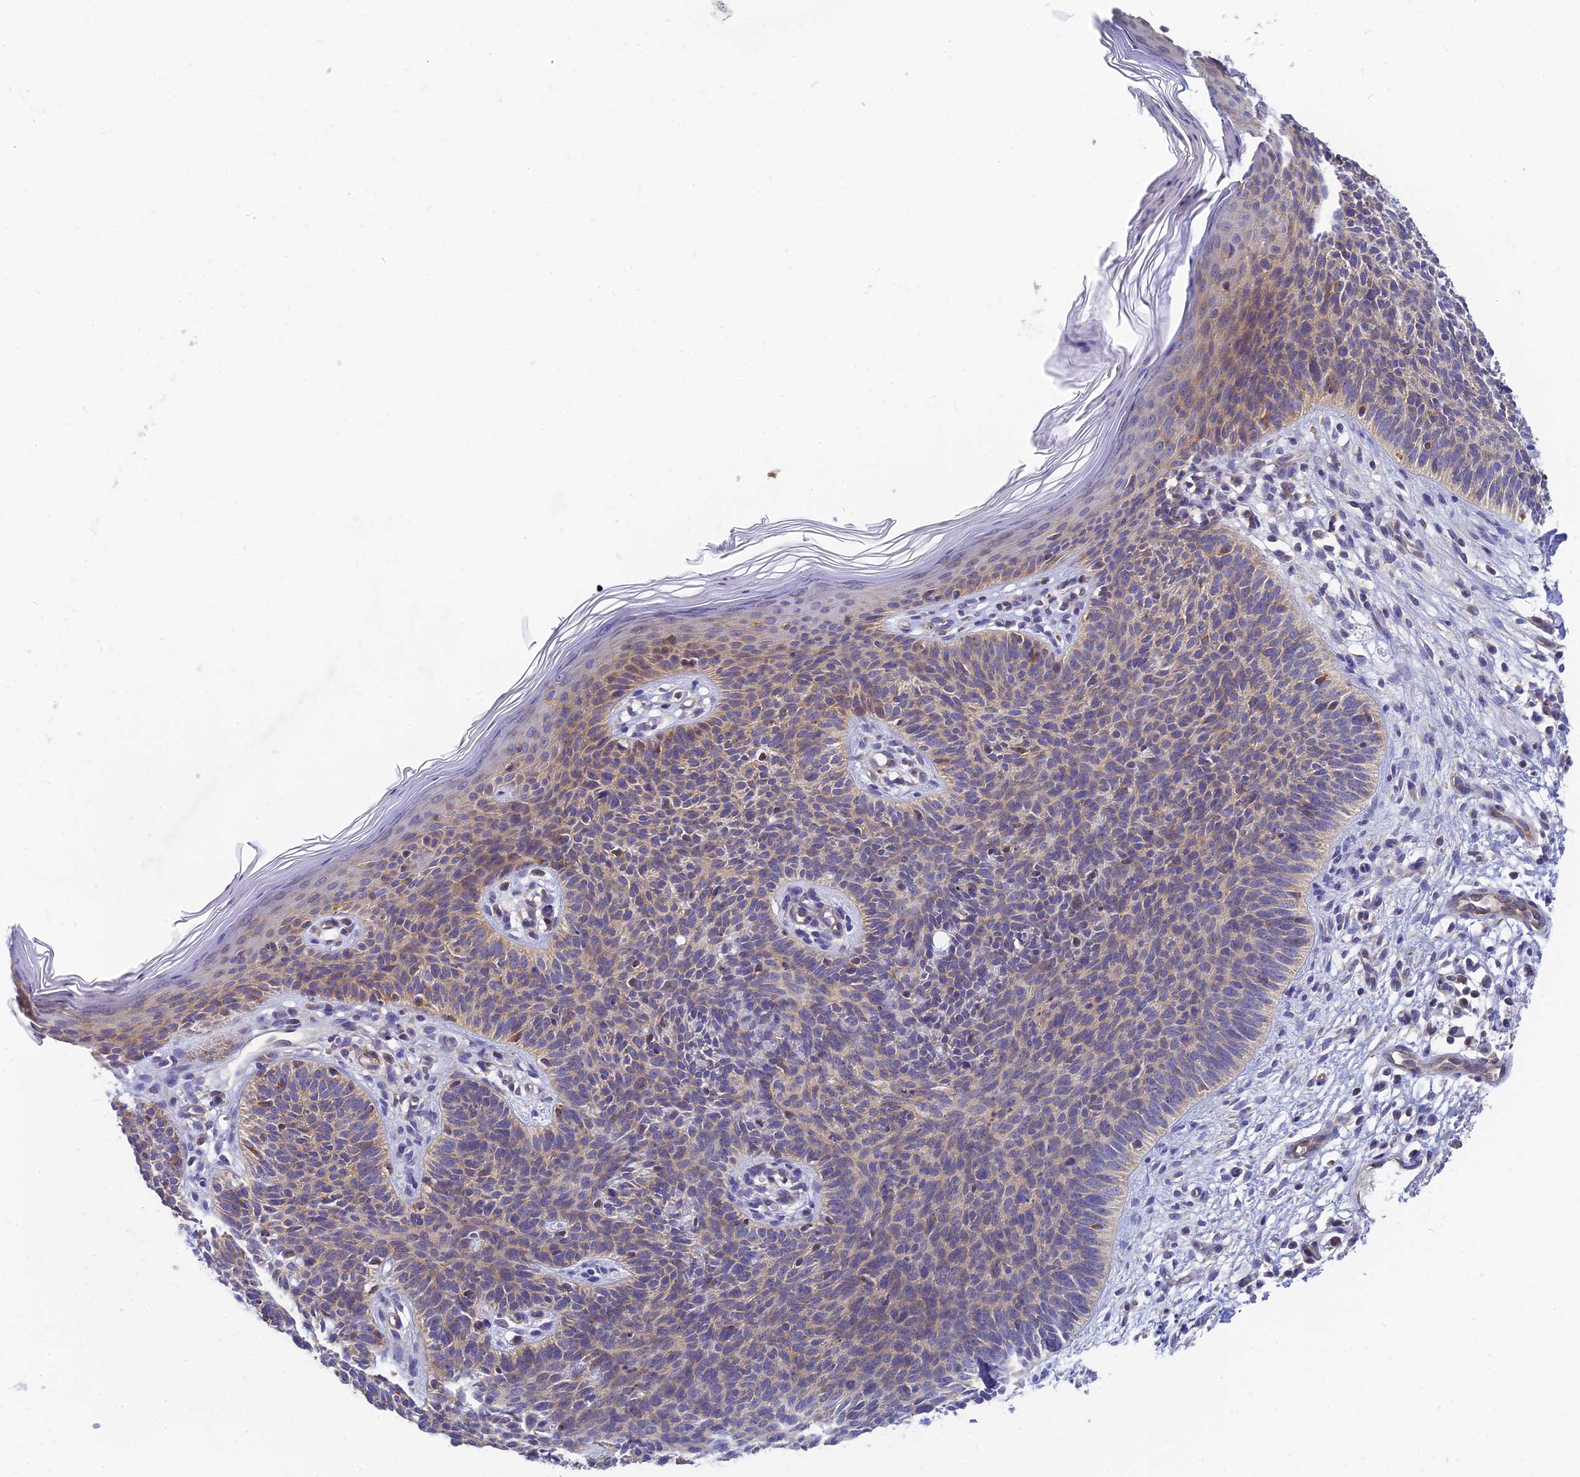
{"staining": {"intensity": "weak", "quantity": ">75%", "location": "cytoplasmic/membranous"}, "tissue": "skin cancer", "cell_type": "Tumor cells", "image_type": "cancer", "snomed": [{"axis": "morphology", "description": "Basal cell carcinoma"}, {"axis": "topography", "description": "Skin"}], "caption": "Human skin cancer (basal cell carcinoma) stained with a protein marker reveals weak staining in tumor cells.", "gene": "MRPL15", "patient": {"sex": "female", "age": 66}}